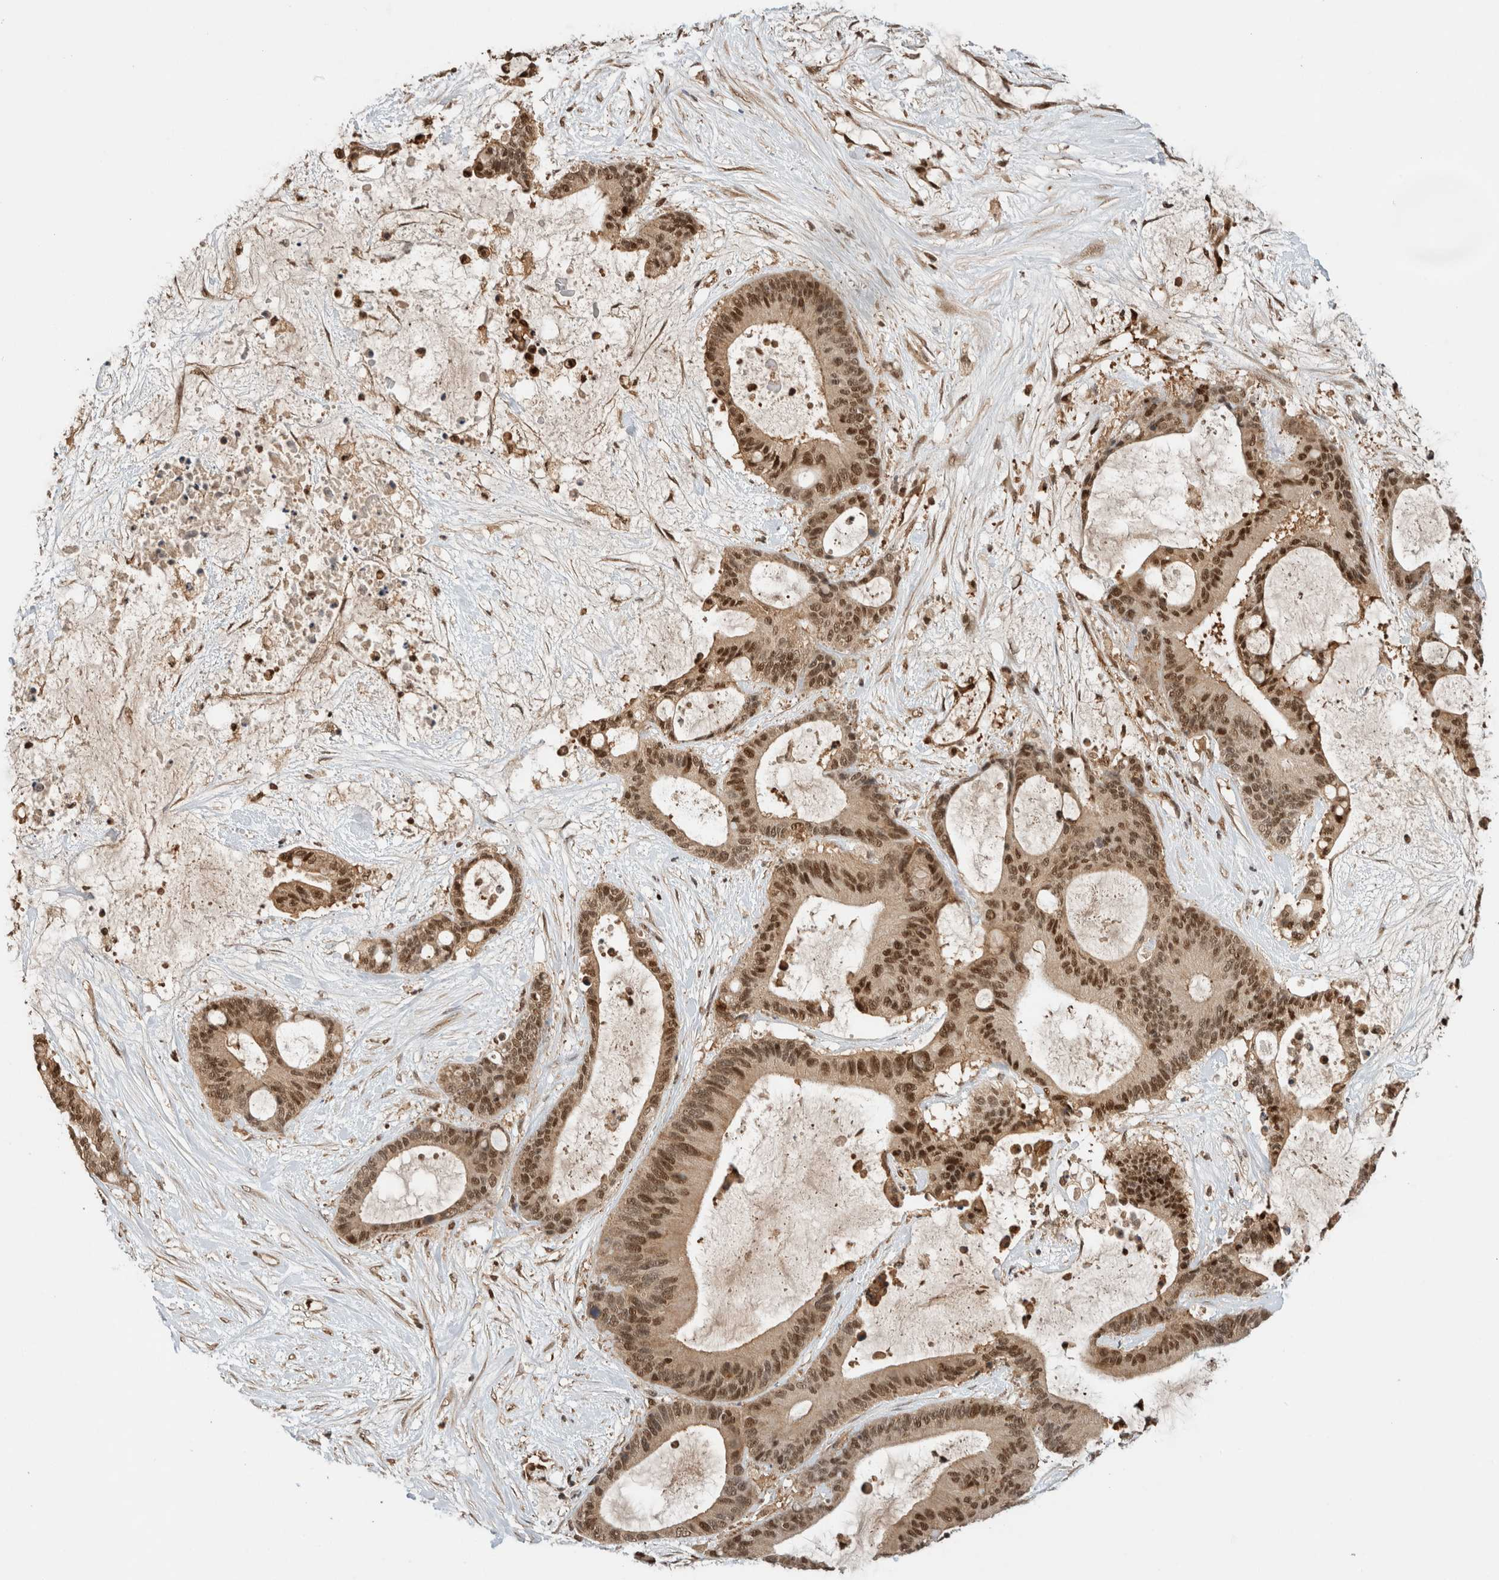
{"staining": {"intensity": "moderate", "quantity": ">75%", "location": "cytoplasmic/membranous,nuclear"}, "tissue": "liver cancer", "cell_type": "Tumor cells", "image_type": "cancer", "snomed": [{"axis": "morphology", "description": "Cholangiocarcinoma"}, {"axis": "topography", "description": "Liver"}], "caption": "This photomicrograph demonstrates liver cancer (cholangiocarcinoma) stained with immunohistochemistry (IHC) to label a protein in brown. The cytoplasmic/membranous and nuclear of tumor cells show moderate positivity for the protein. Nuclei are counter-stained blue.", "gene": "SNRNP40", "patient": {"sex": "female", "age": 73}}